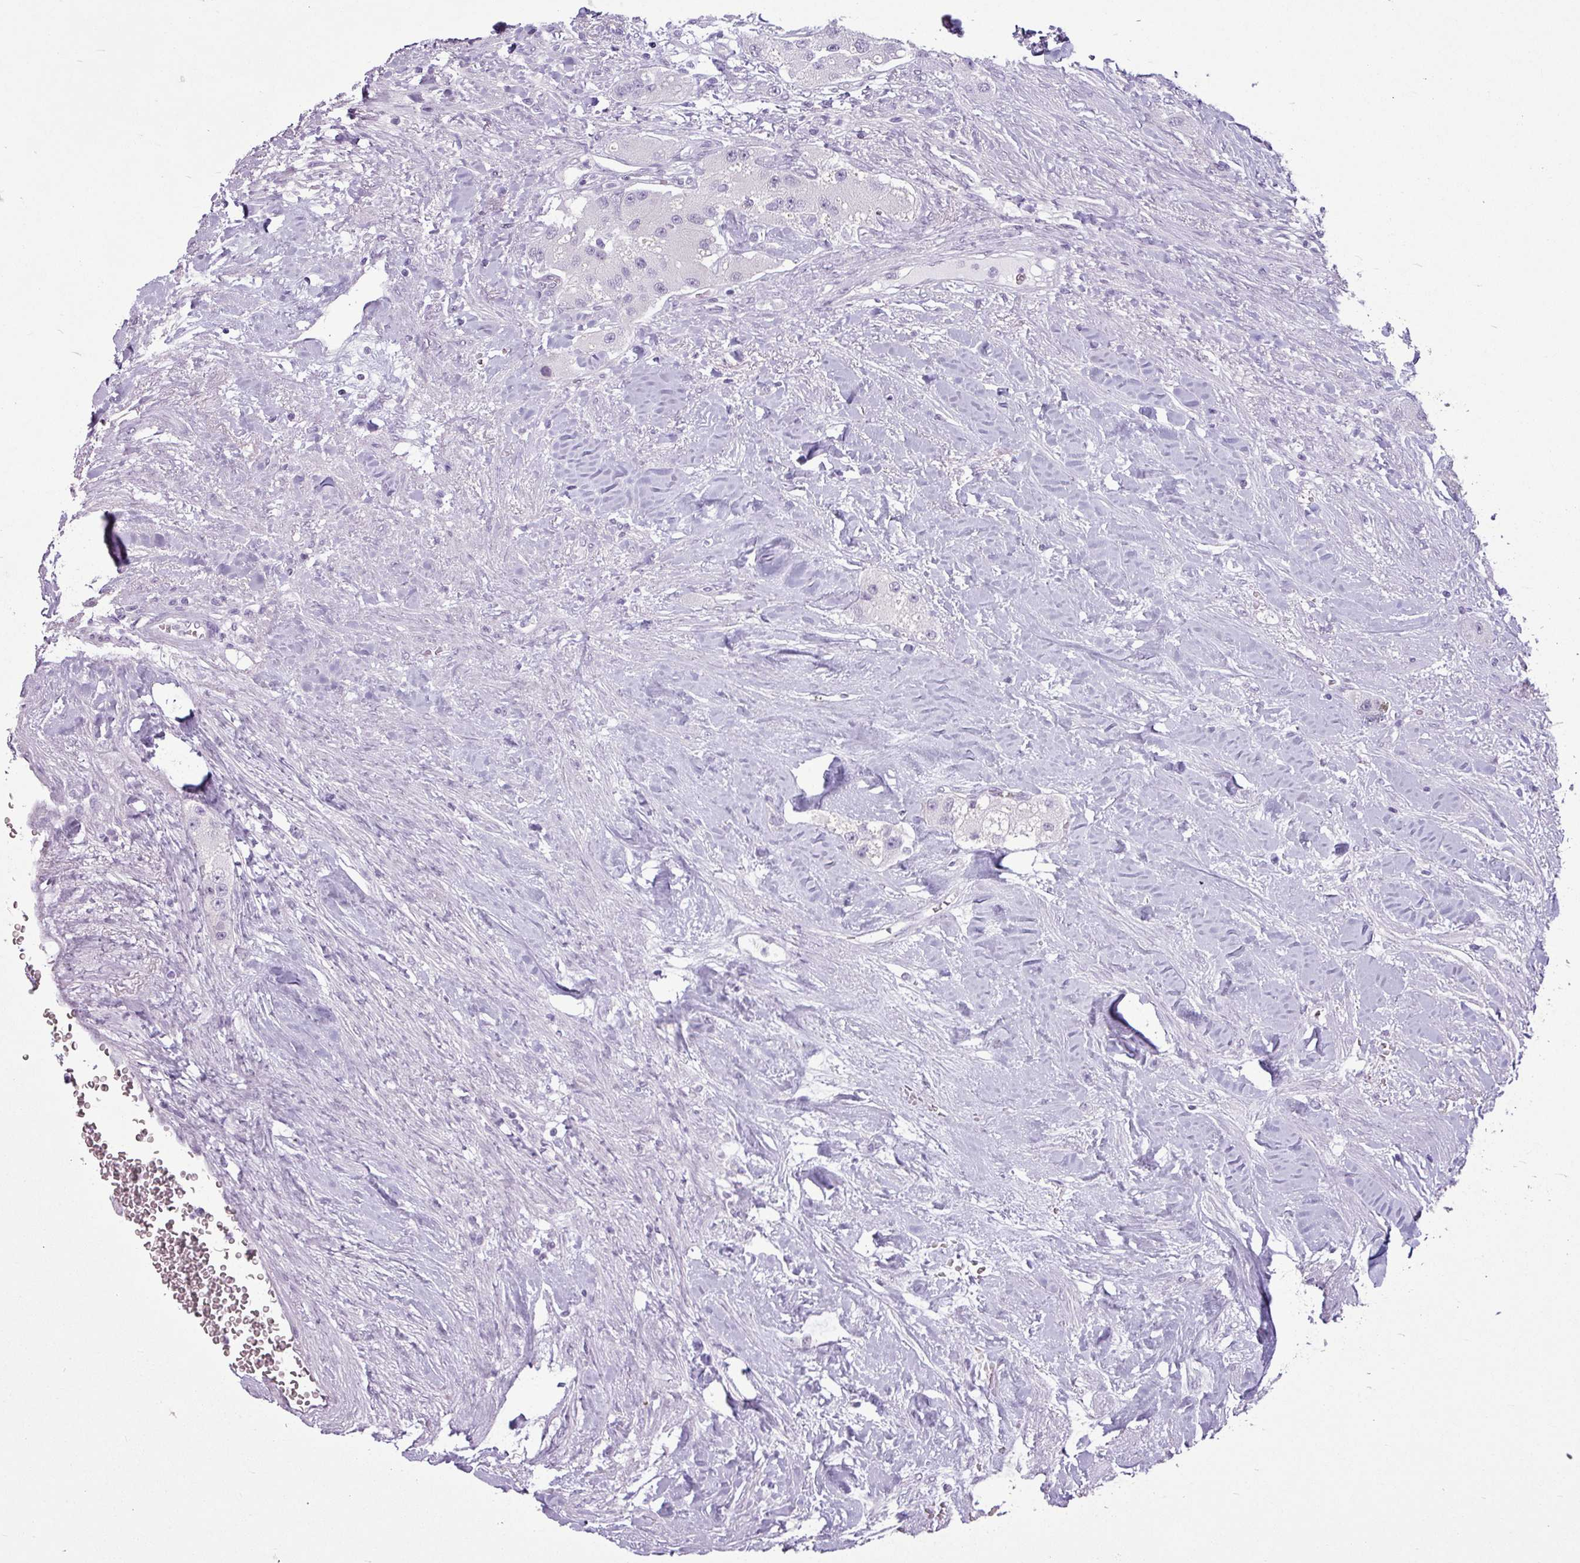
{"staining": {"intensity": "negative", "quantity": "none", "location": "none"}, "tissue": "carcinoid", "cell_type": "Tumor cells", "image_type": "cancer", "snomed": [{"axis": "morphology", "description": "Carcinoid, malignant, NOS"}, {"axis": "topography", "description": "Pancreas"}], "caption": "Human carcinoid stained for a protein using immunohistochemistry (IHC) demonstrates no positivity in tumor cells.", "gene": "AMY2A", "patient": {"sex": "male", "age": 41}}